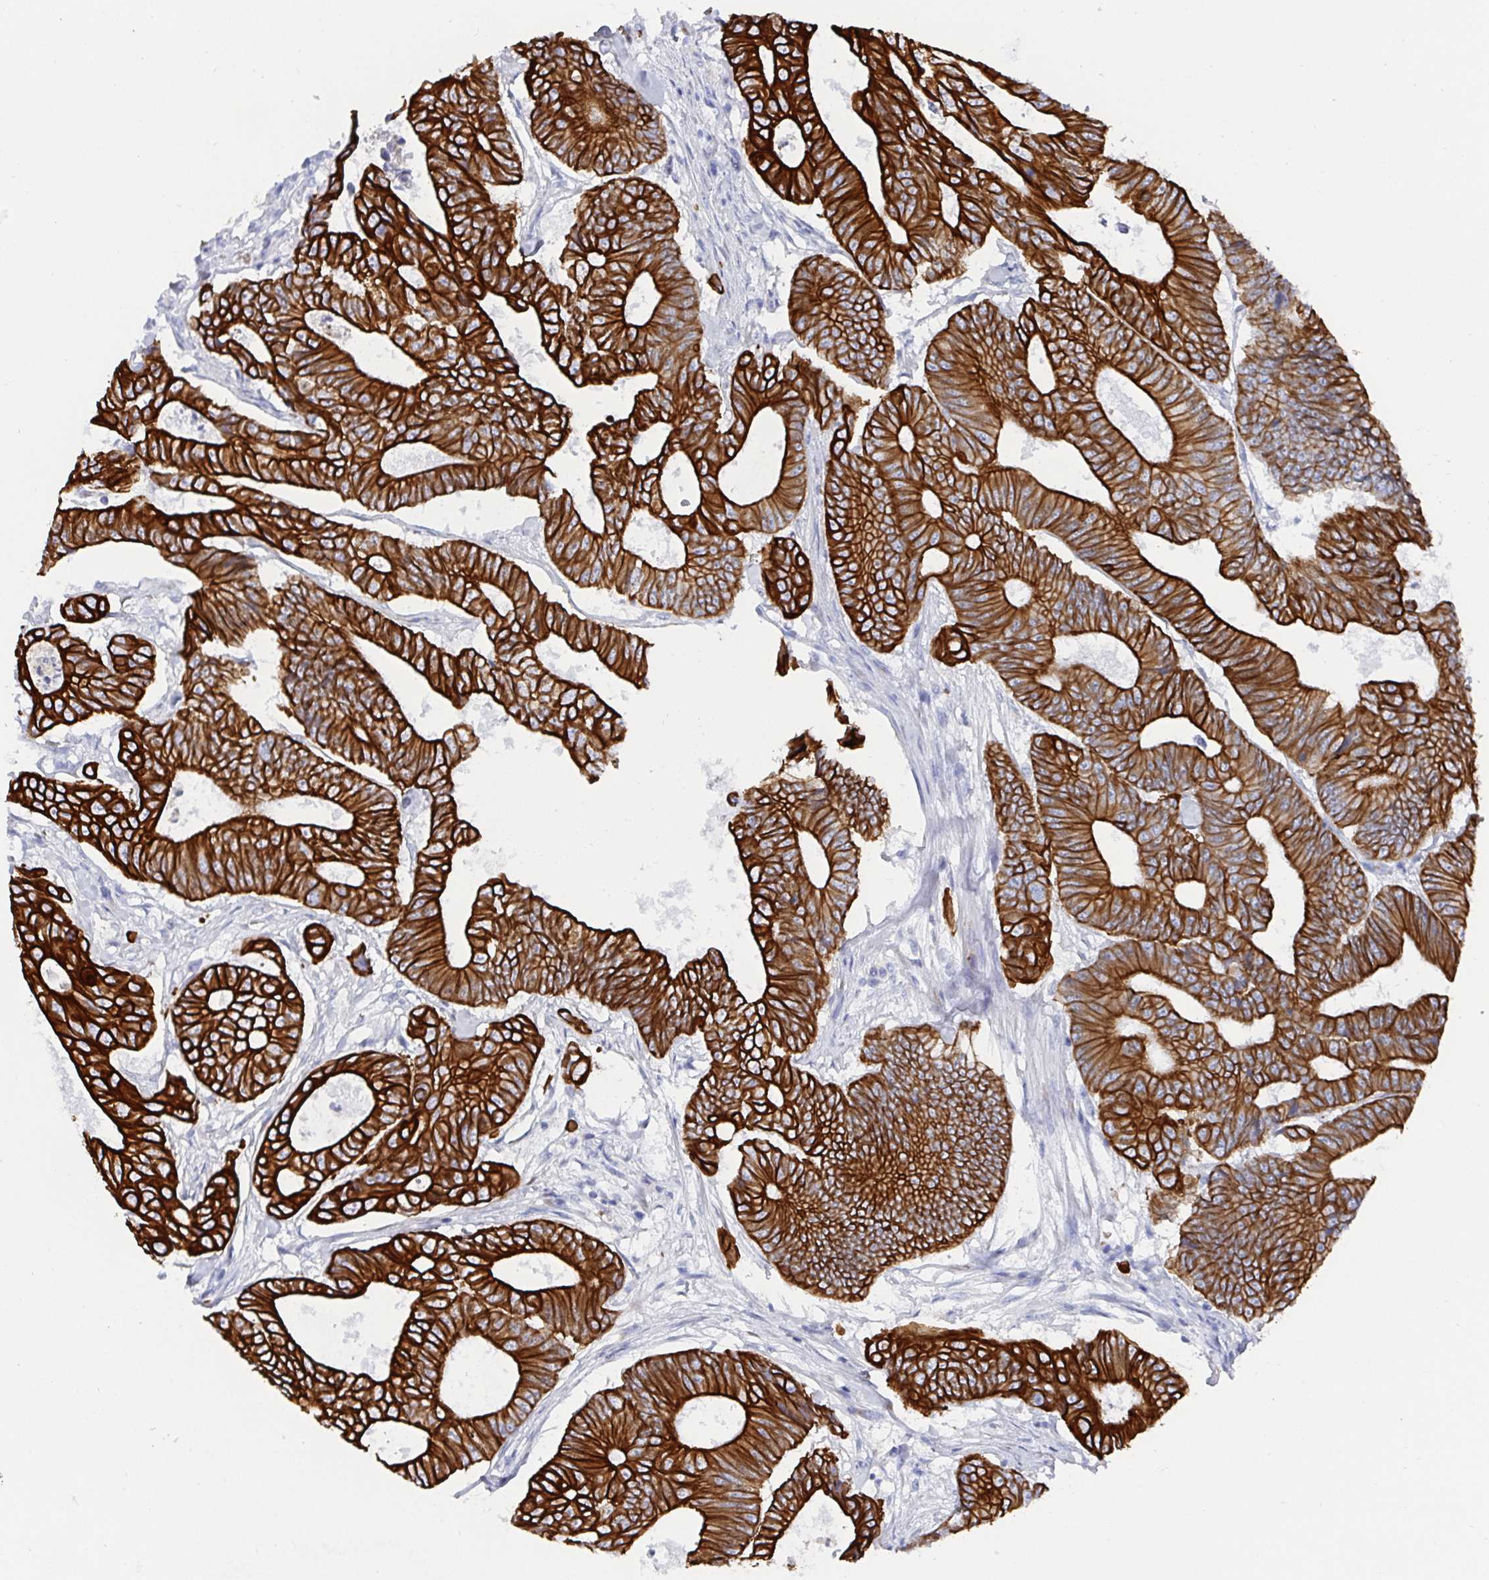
{"staining": {"intensity": "strong", "quantity": ">75%", "location": "cytoplasmic/membranous"}, "tissue": "colorectal cancer", "cell_type": "Tumor cells", "image_type": "cancer", "snomed": [{"axis": "morphology", "description": "Adenocarcinoma, NOS"}, {"axis": "topography", "description": "Colon"}], "caption": "Brown immunohistochemical staining in human adenocarcinoma (colorectal) exhibits strong cytoplasmic/membranous positivity in about >75% of tumor cells.", "gene": "CLDN8", "patient": {"sex": "female", "age": 48}}